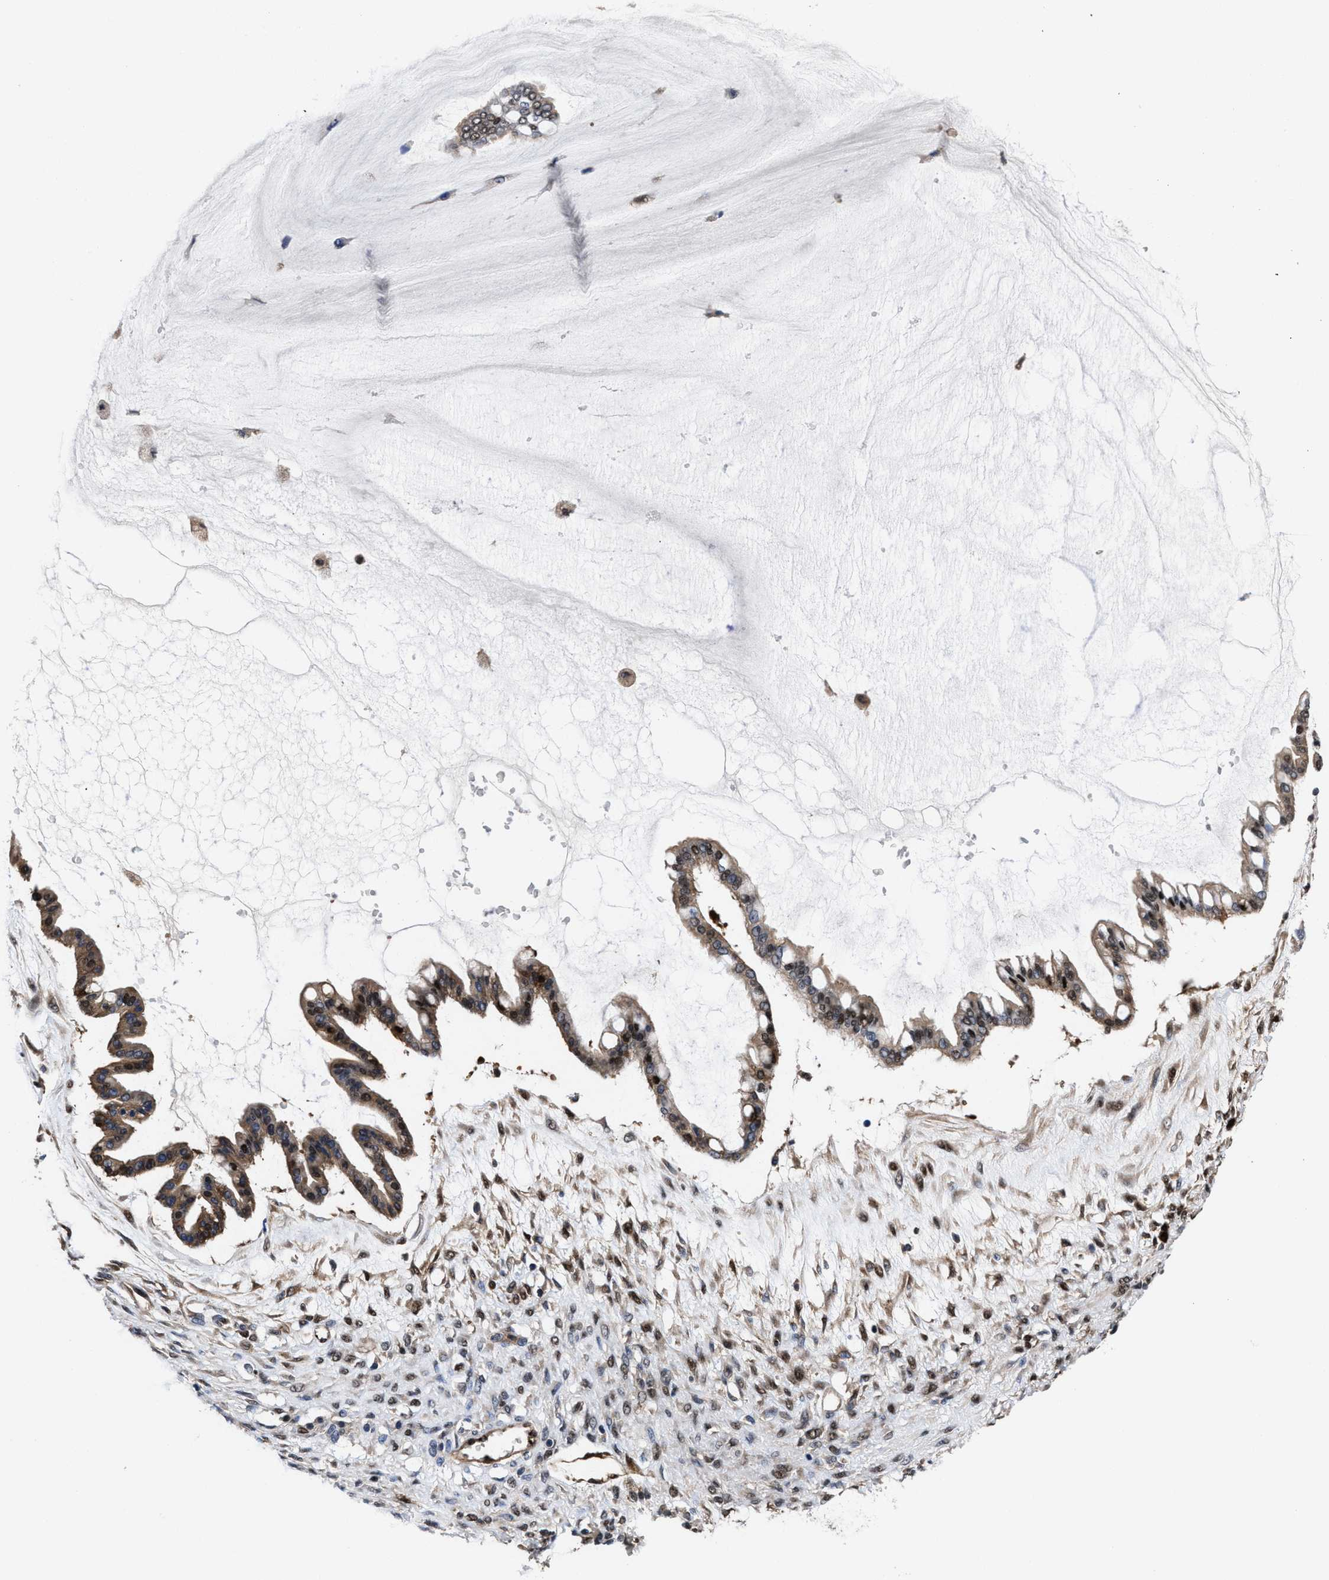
{"staining": {"intensity": "moderate", "quantity": ">75%", "location": "cytoplasmic/membranous,nuclear"}, "tissue": "ovarian cancer", "cell_type": "Tumor cells", "image_type": "cancer", "snomed": [{"axis": "morphology", "description": "Cystadenocarcinoma, mucinous, NOS"}, {"axis": "topography", "description": "Ovary"}], "caption": "Human ovarian cancer (mucinous cystadenocarcinoma) stained with a brown dye shows moderate cytoplasmic/membranous and nuclear positive staining in about >75% of tumor cells.", "gene": "ACLY", "patient": {"sex": "female", "age": 73}}